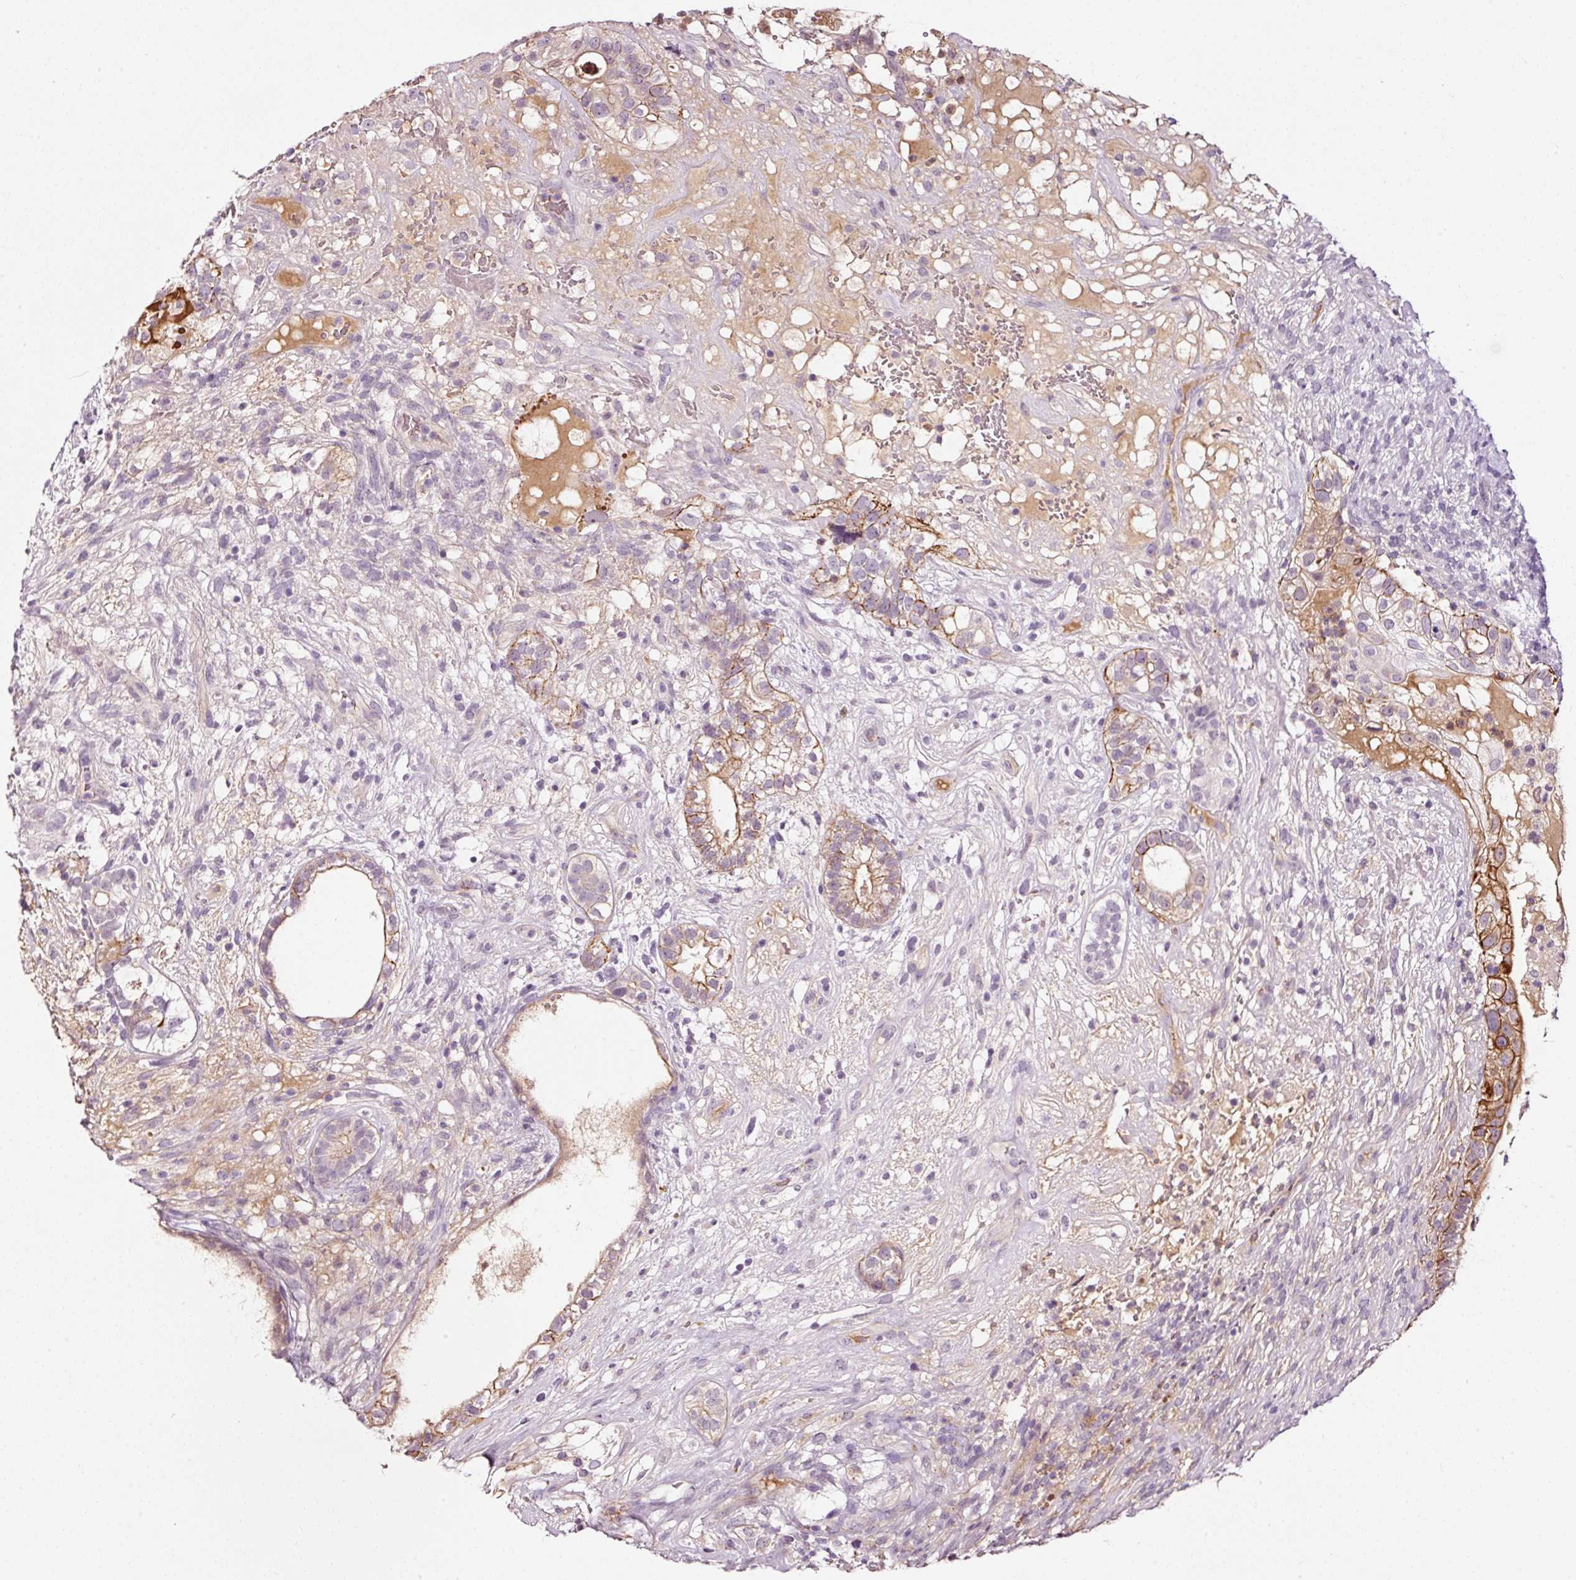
{"staining": {"intensity": "weak", "quantity": ">75%", "location": "cytoplasmic/membranous"}, "tissue": "testis cancer", "cell_type": "Tumor cells", "image_type": "cancer", "snomed": [{"axis": "morphology", "description": "Seminoma, NOS"}, {"axis": "morphology", "description": "Carcinoma, Embryonal, NOS"}, {"axis": "topography", "description": "Testis"}], "caption": "Tumor cells reveal weak cytoplasmic/membranous staining in approximately >75% of cells in testis embryonal carcinoma.", "gene": "ABCB4", "patient": {"sex": "male", "age": 41}}